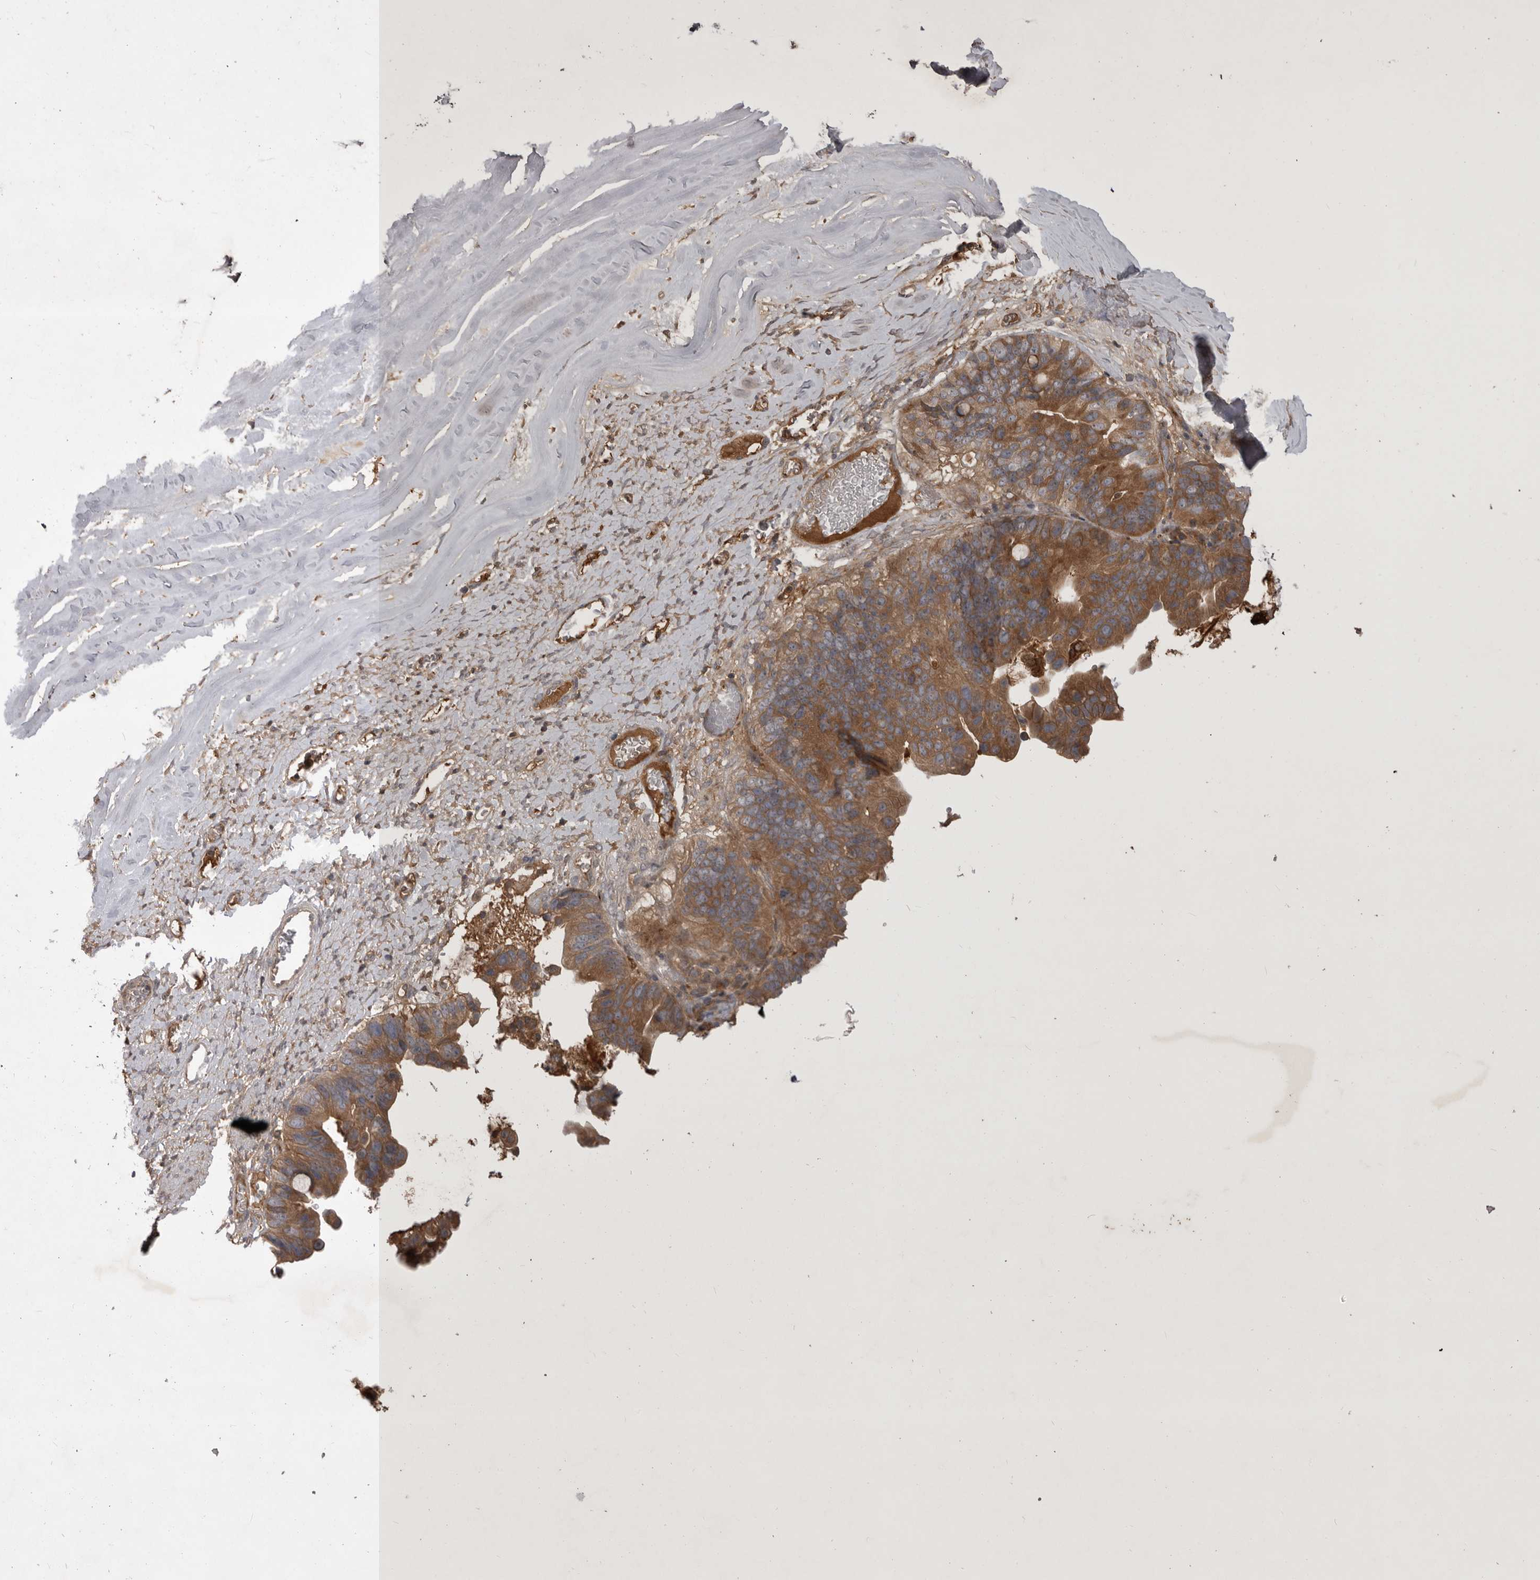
{"staining": {"intensity": "moderate", "quantity": ">75%", "location": "cytoplasmic/membranous"}, "tissue": "ovarian cancer", "cell_type": "Tumor cells", "image_type": "cancer", "snomed": [{"axis": "morphology", "description": "Cystadenocarcinoma, mucinous, NOS"}, {"axis": "topography", "description": "Ovary"}], "caption": "The histopathology image exhibits staining of ovarian cancer, revealing moderate cytoplasmic/membranous protein expression (brown color) within tumor cells. The protein of interest is shown in brown color, while the nuclei are stained blue.", "gene": "RAB3GAP2", "patient": {"sex": "female", "age": 61}}